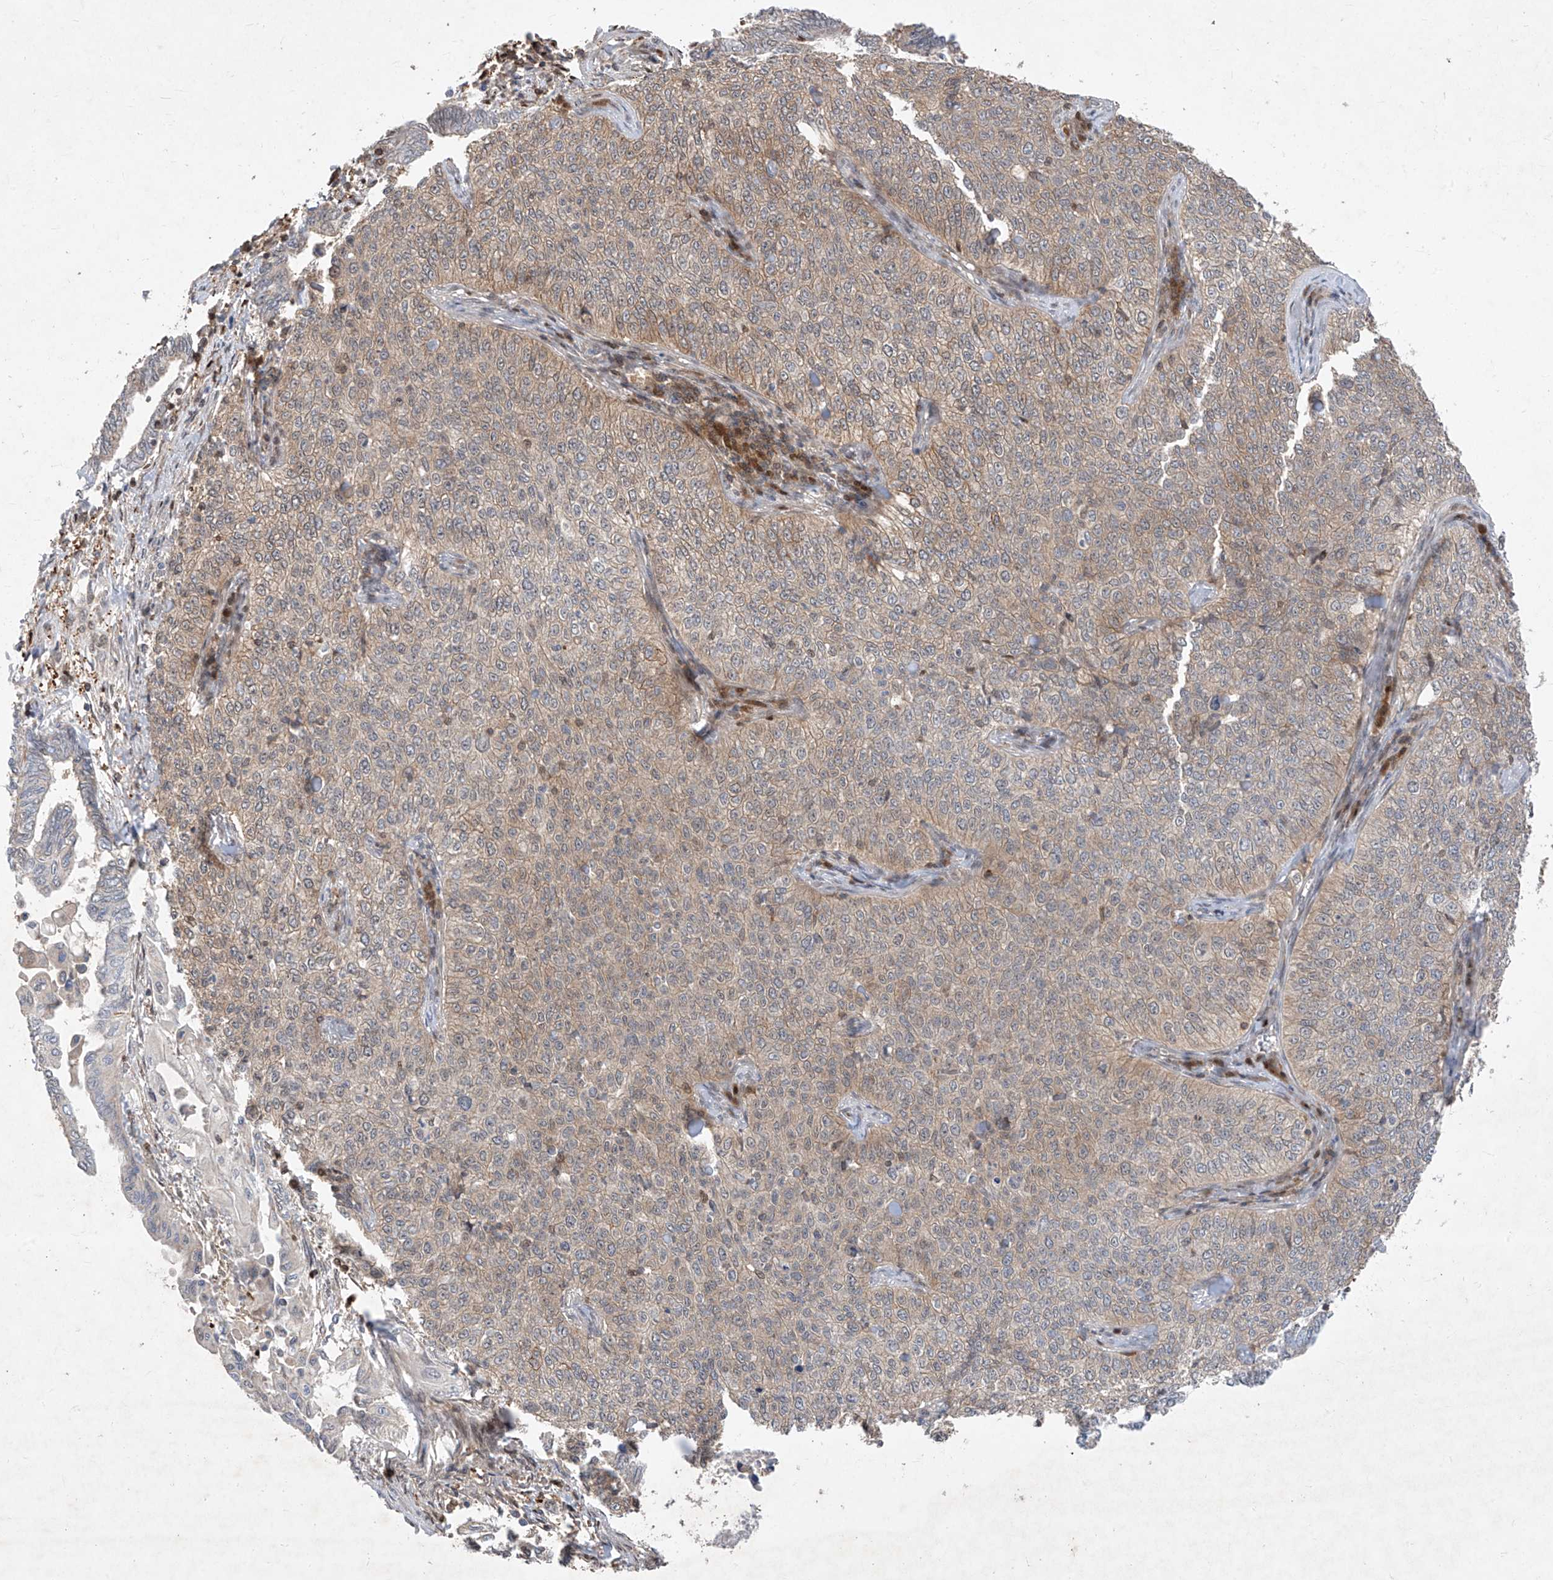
{"staining": {"intensity": "moderate", "quantity": "25%-75%", "location": "cytoplasmic/membranous"}, "tissue": "cervical cancer", "cell_type": "Tumor cells", "image_type": "cancer", "snomed": [{"axis": "morphology", "description": "Squamous cell carcinoma, NOS"}, {"axis": "topography", "description": "Cervix"}], "caption": "This histopathology image shows IHC staining of human cervical cancer, with medium moderate cytoplasmic/membranous staining in approximately 25%-75% of tumor cells.", "gene": "ZNF358", "patient": {"sex": "female", "age": 35}}